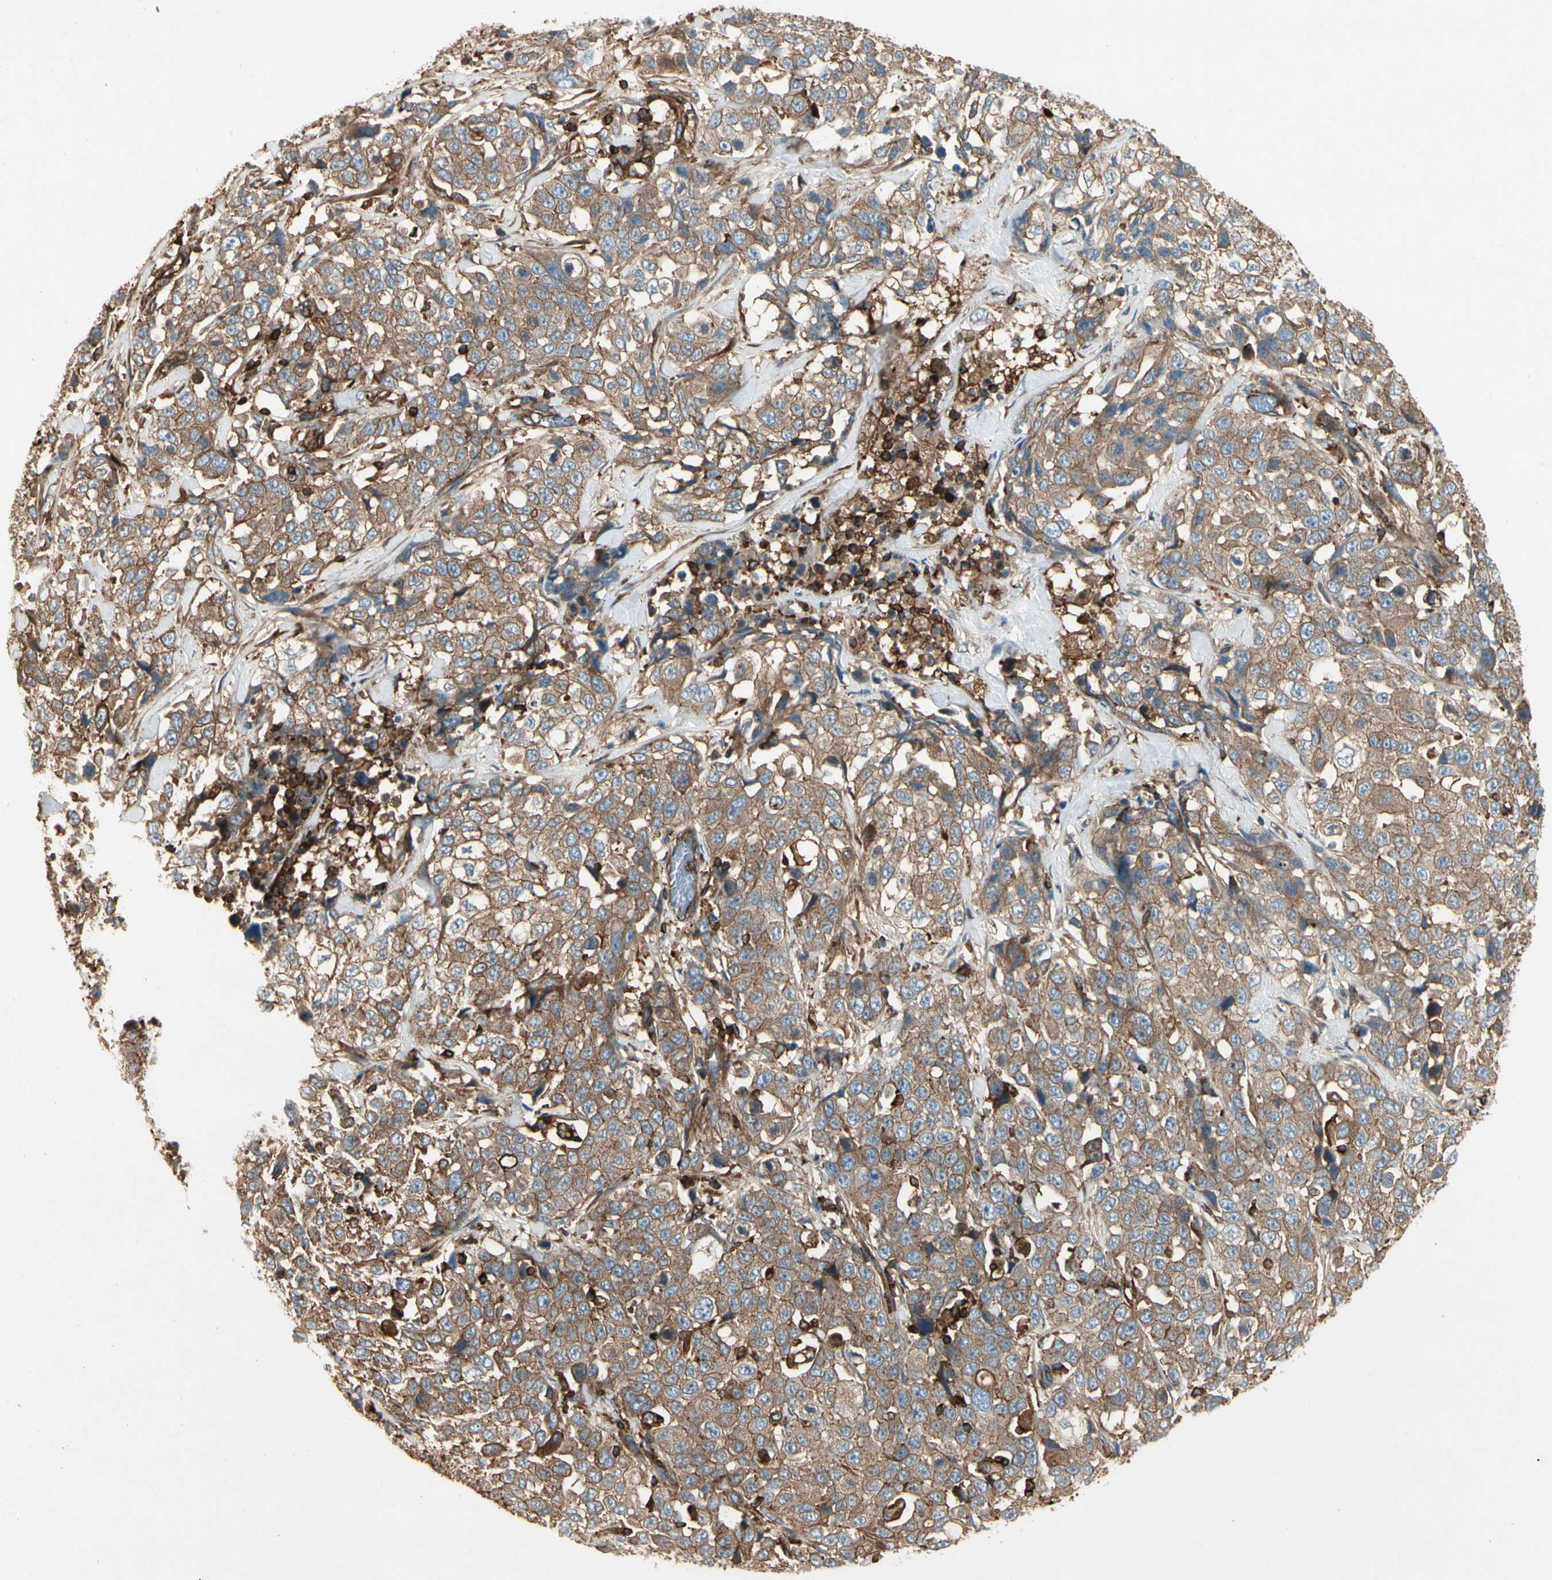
{"staining": {"intensity": "moderate", "quantity": ">75%", "location": "cytoplasmic/membranous"}, "tissue": "stomach cancer", "cell_type": "Tumor cells", "image_type": "cancer", "snomed": [{"axis": "morphology", "description": "Normal tissue, NOS"}, {"axis": "morphology", "description": "Adenocarcinoma, NOS"}, {"axis": "topography", "description": "Stomach"}], "caption": "Immunohistochemistry micrograph of neoplastic tissue: human adenocarcinoma (stomach) stained using IHC exhibits medium levels of moderate protein expression localized specifically in the cytoplasmic/membranous of tumor cells, appearing as a cytoplasmic/membranous brown color.", "gene": "ARPC2", "patient": {"sex": "male", "age": 48}}